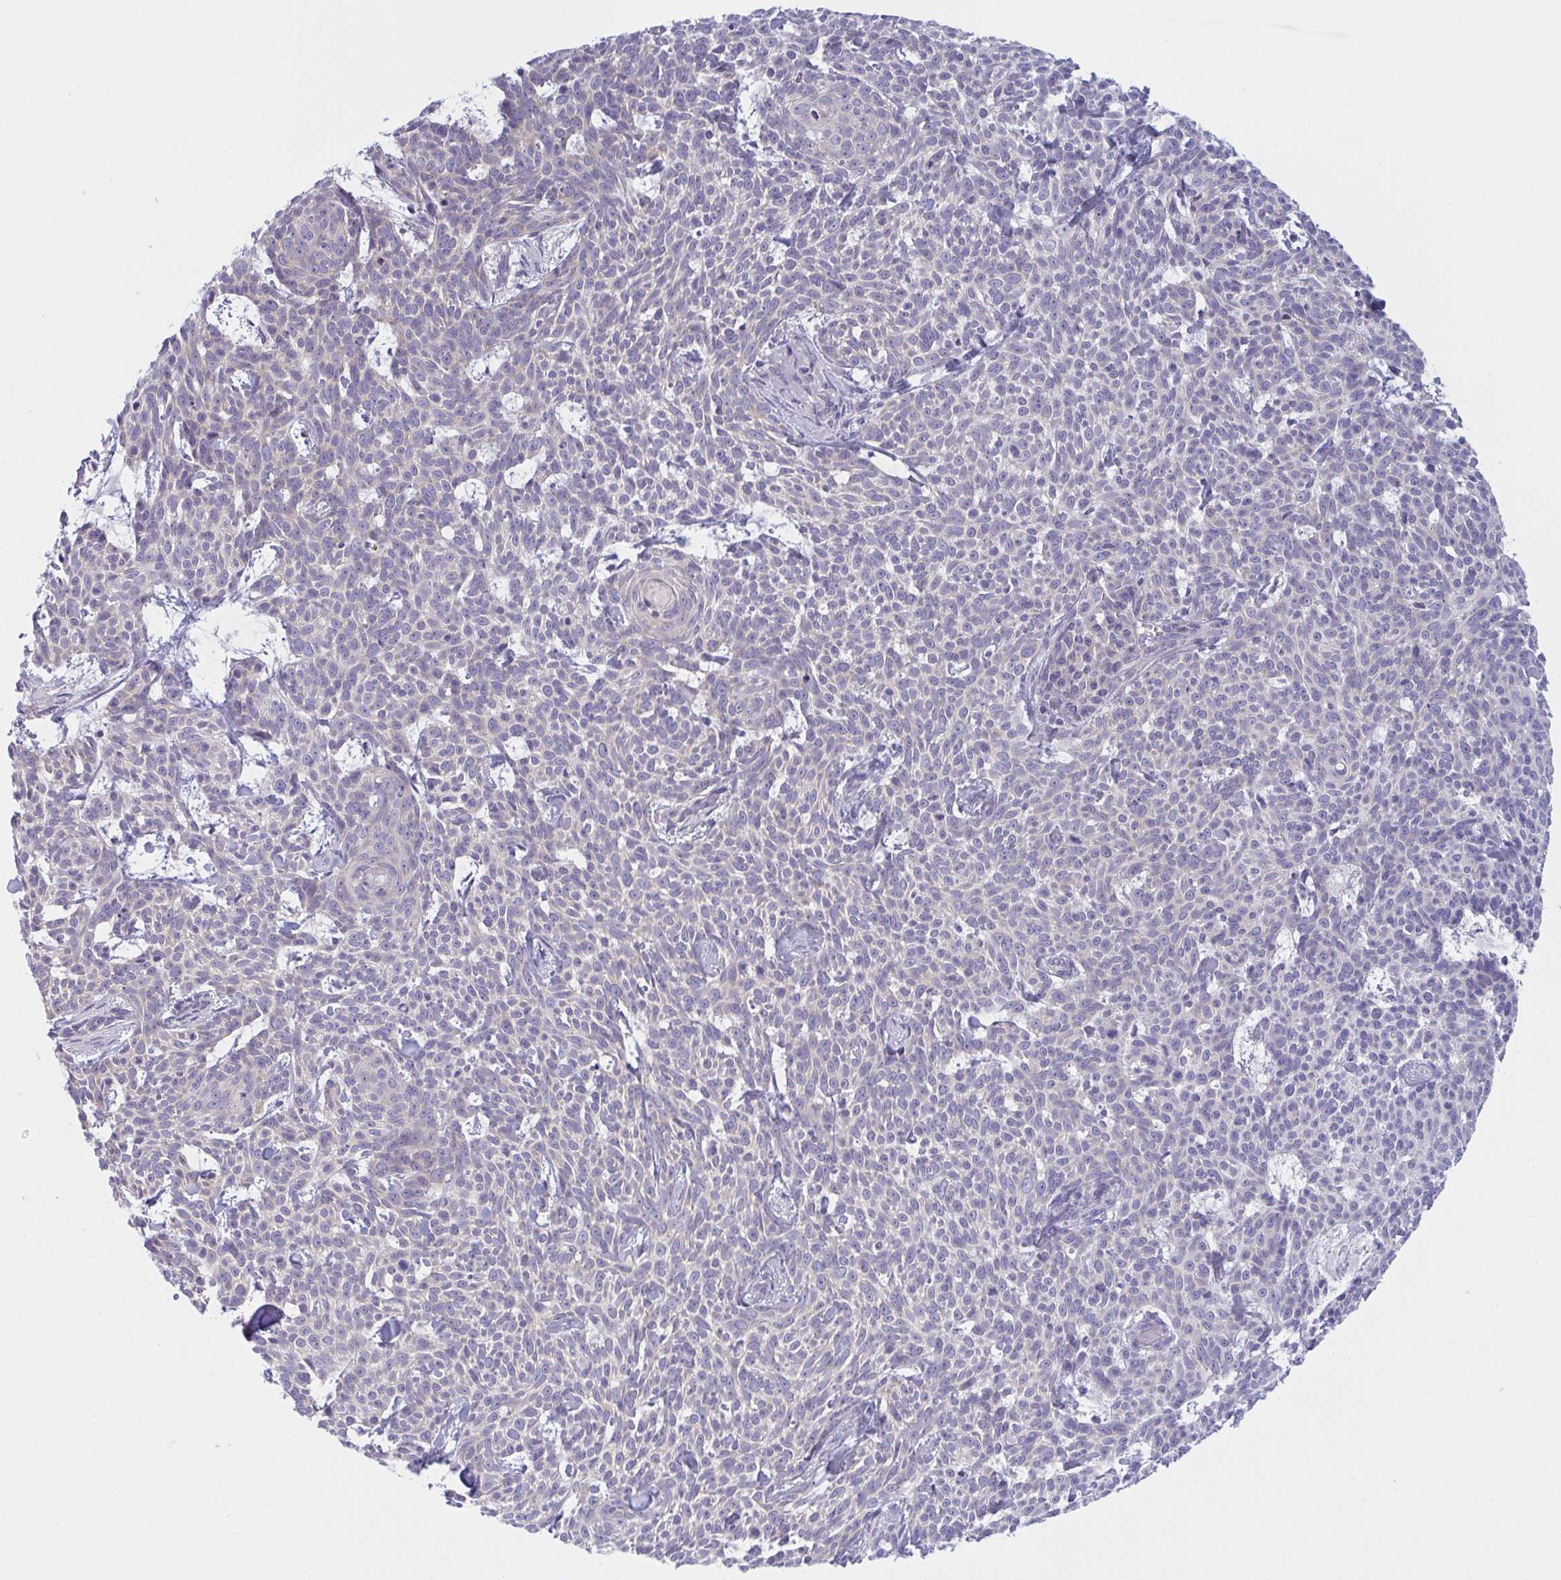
{"staining": {"intensity": "negative", "quantity": "none", "location": "none"}, "tissue": "skin cancer", "cell_type": "Tumor cells", "image_type": "cancer", "snomed": [{"axis": "morphology", "description": "Basal cell carcinoma"}, {"axis": "topography", "description": "Skin"}], "caption": "Immunohistochemistry (IHC) of skin cancer (basal cell carcinoma) reveals no staining in tumor cells. (DAB (3,3'-diaminobenzidine) immunohistochemistry (IHC) with hematoxylin counter stain).", "gene": "NAA30", "patient": {"sex": "female", "age": 93}}